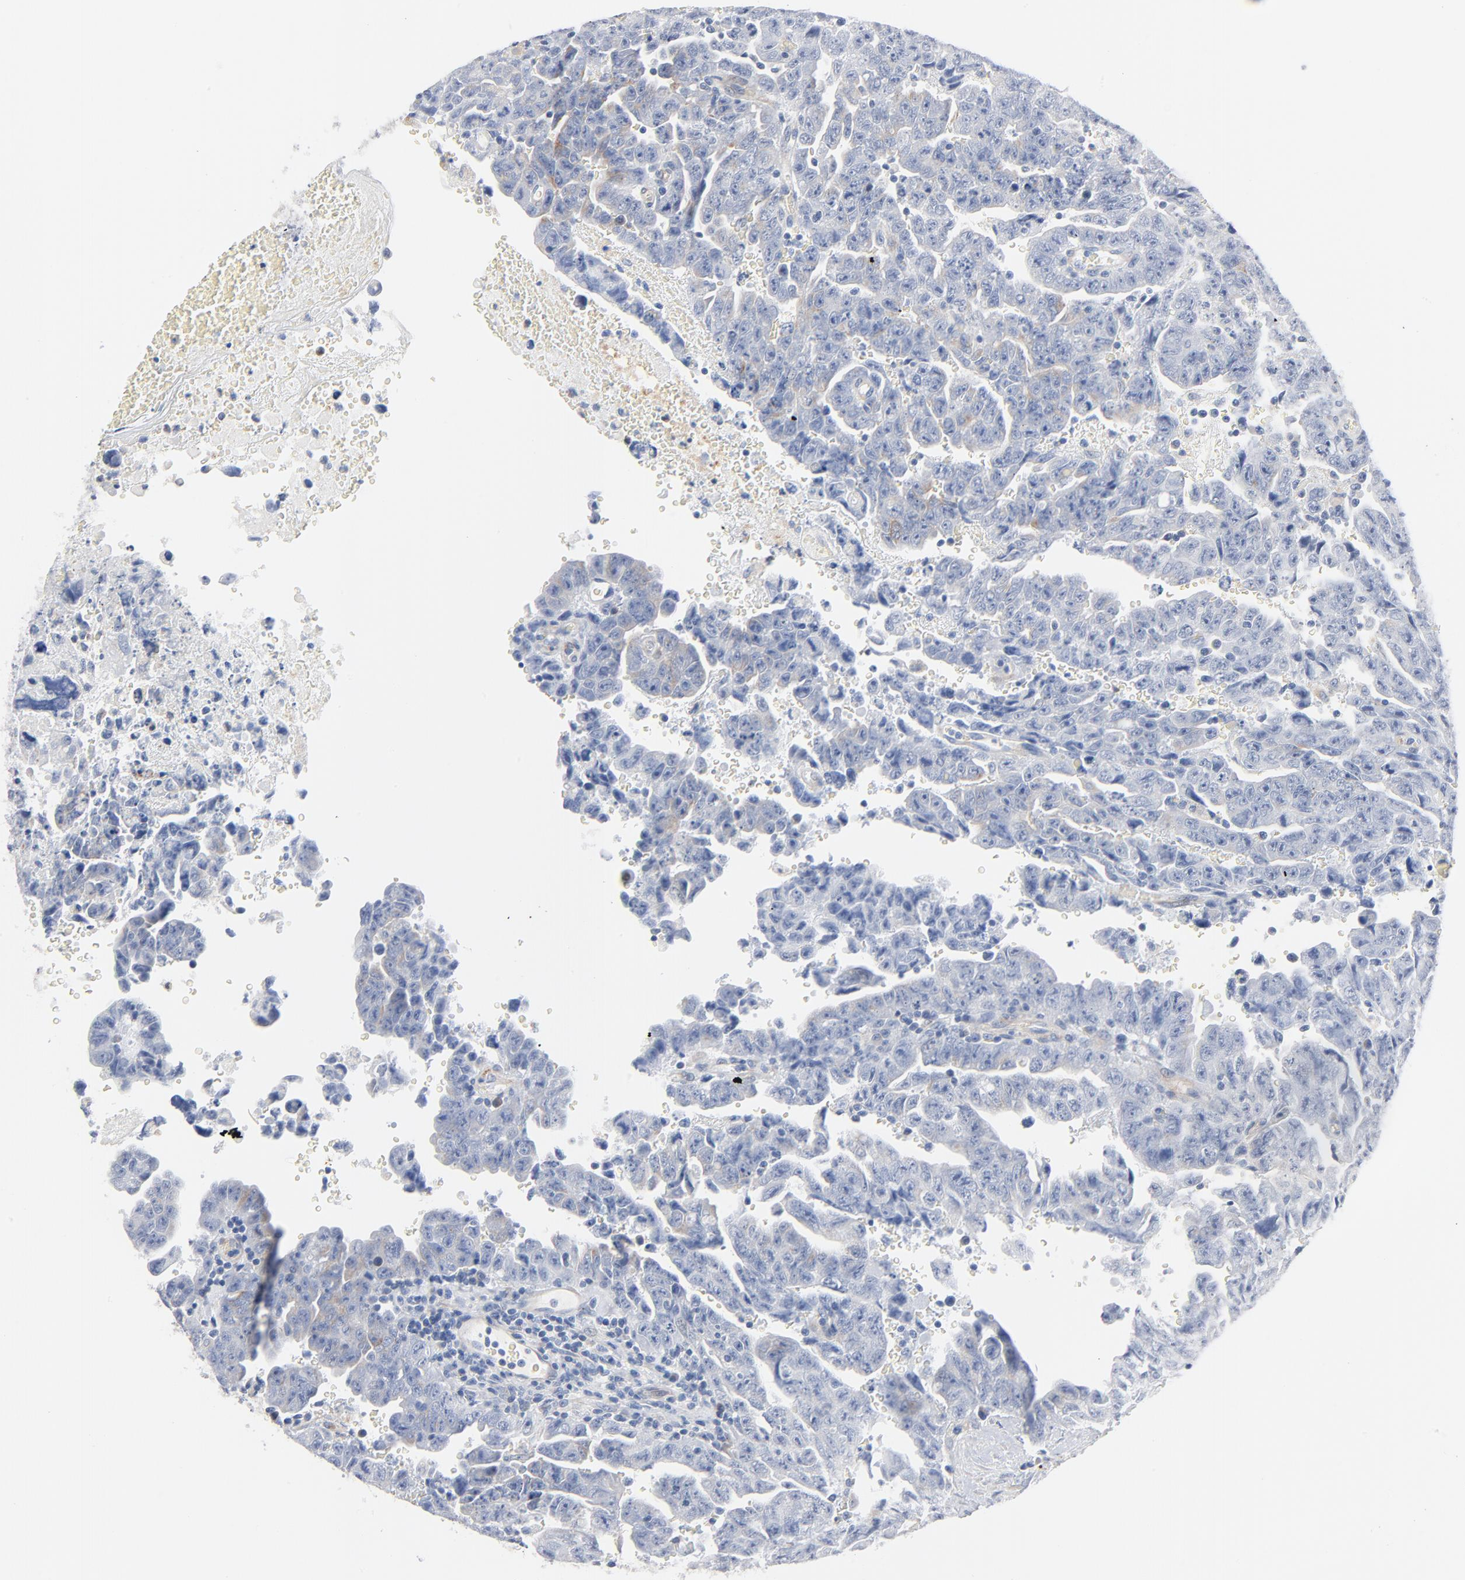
{"staining": {"intensity": "negative", "quantity": "none", "location": "none"}, "tissue": "testis cancer", "cell_type": "Tumor cells", "image_type": "cancer", "snomed": [{"axis": "morphology", "description": "Carcinoma, Embryonal, NOS"}, {"axis": "topography", "description": "Testis"}], "caption": "Immunohistochemistry (IHC) micrograph of neoplastic tissue: human testis cancer stained with DAB (3,3'-diaminobenzidine) reveals no significant protein expression in tumor cells.", "gene": "IFT43", "patient": {"sex": "male", "age": 28}}